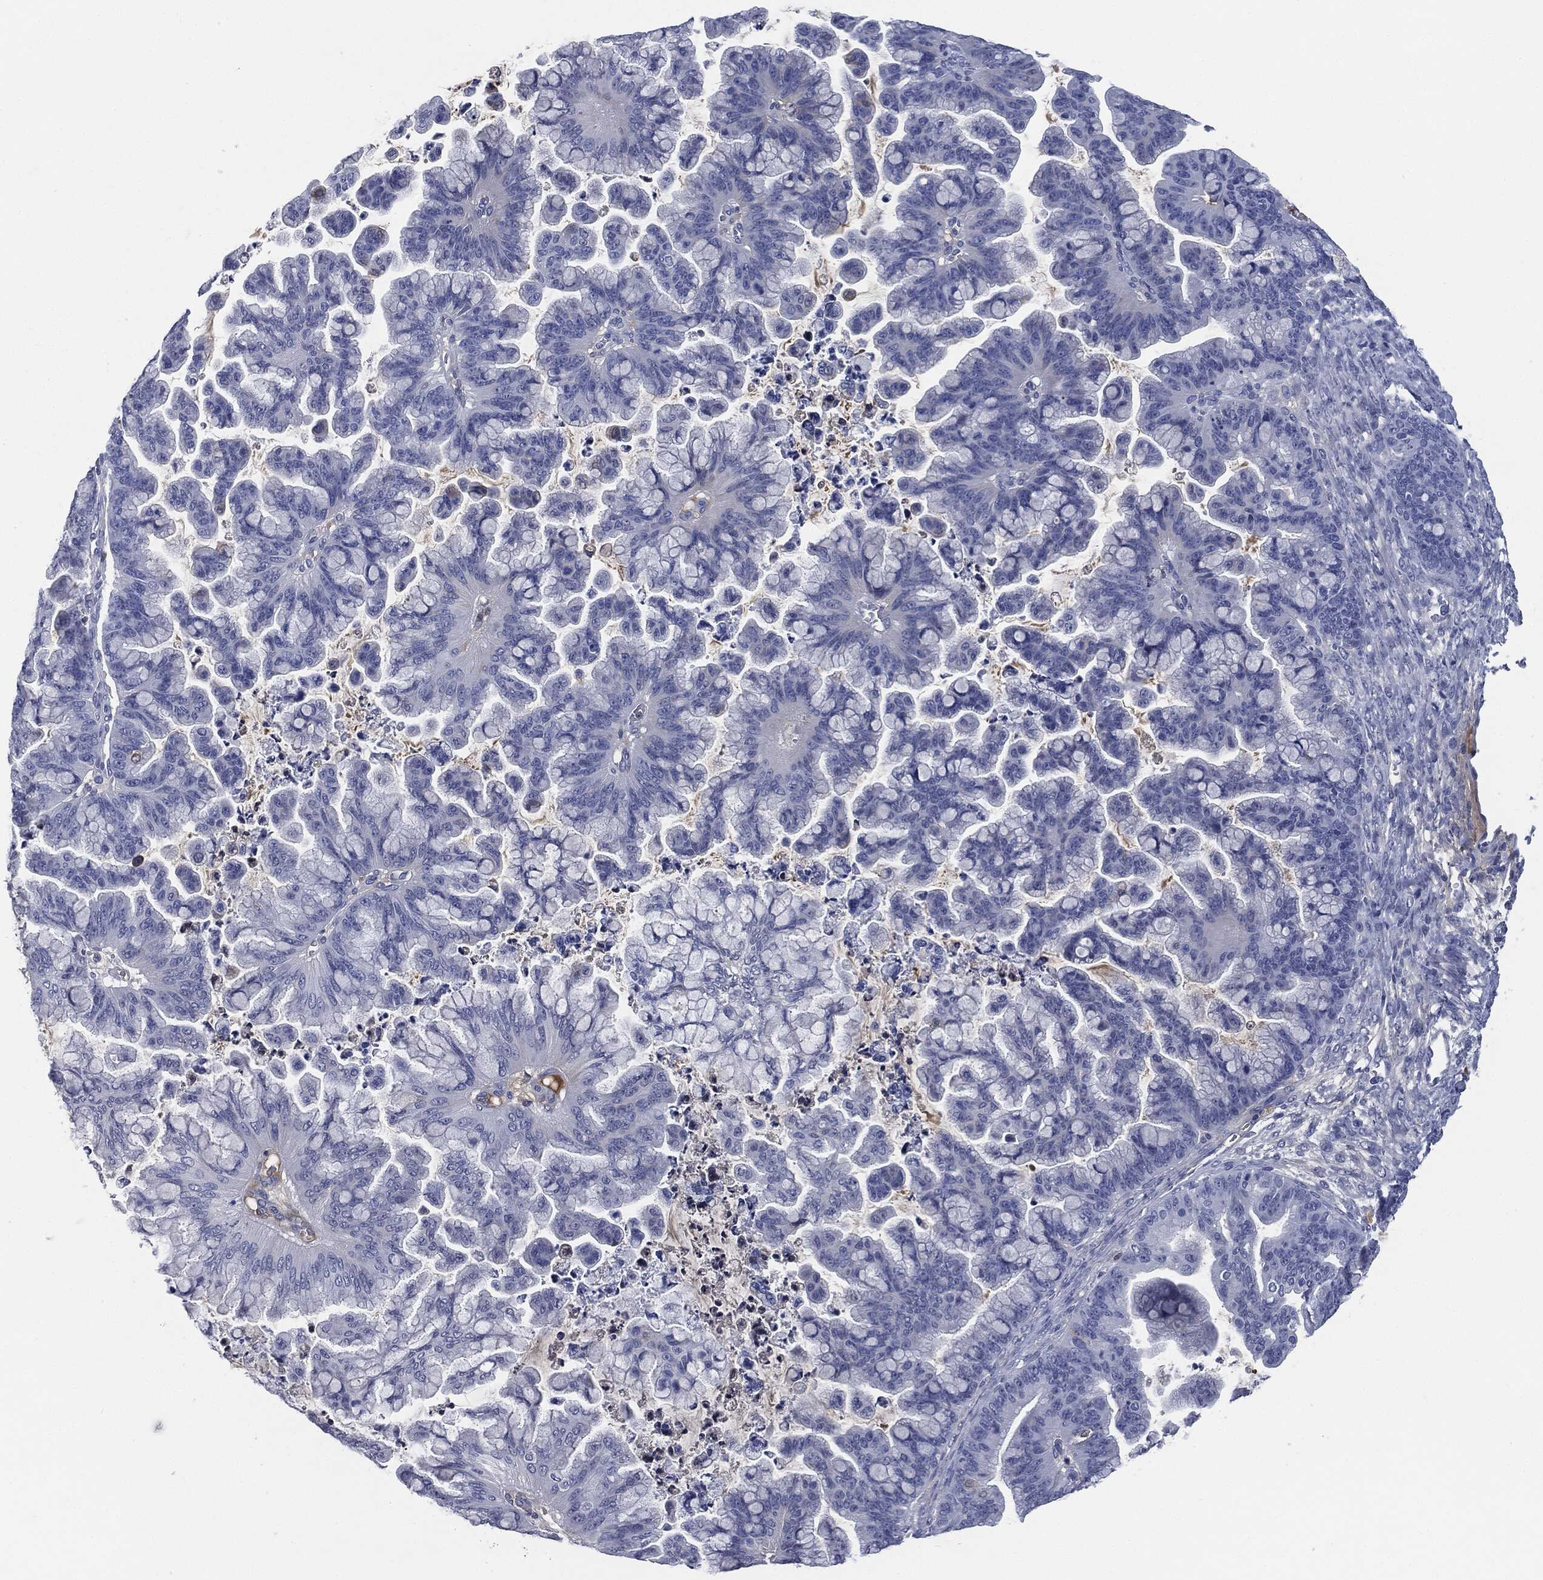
{"staining": {"intensity": "negative", "quantity": "none", "location": "none"}, "tissue": "ovarian cancer", "cell_type": "Tumor cells", "image_type": "cancer", "snomed": [{"axis": "morphology", "description": "Cystadenocarcinoma, mucinous, NOS"}, {"axis": "topography", "description": "Ovary"}], "caption": "DAB (3,3'-diaminobenzidine) immunohistochemical staining of ovarian cancer exhibits no significant staining in tumor cells. The staining was performed using DAB (3,3'-diaminobenzidine) to visualize the protein expression in brown, while the nuclei were stained in blue with hematoxylin (Magnification: 20x).", "gene": "SIGLEC7", "patient": {"sex": "female", "age": 67}}